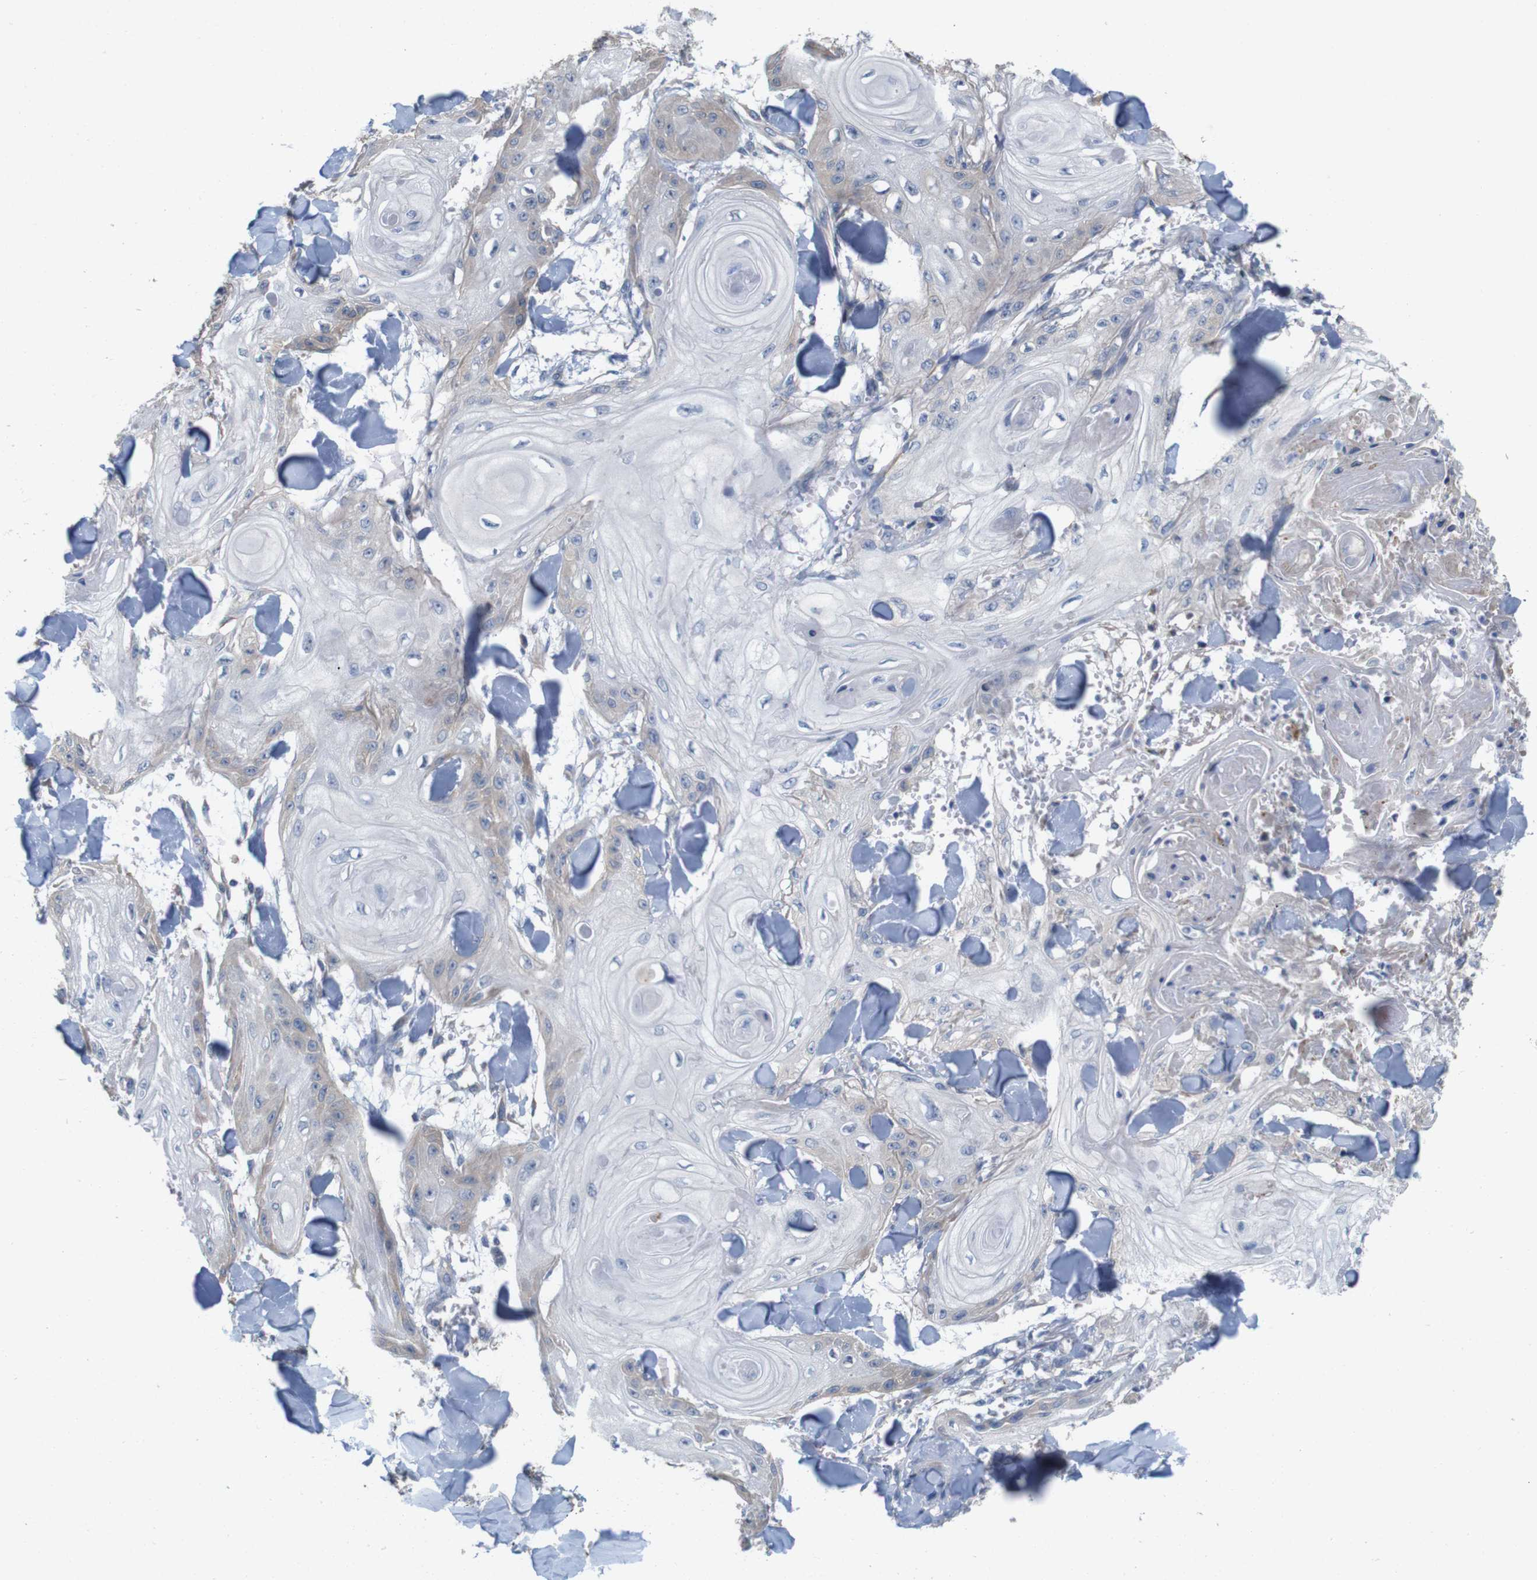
{"staining": {"intensity": "negative", "quantity": "none", "location": "none"}, "tissue": "skin cancer", "cell_type": "Tumor cells", "image_type": "cancer", "snomed": [{"axis": "morphology", "description": "Squamous cell carcinoma, NOS"}, {"axis": "topography", "description": "Skin"}], "caption": "A histopathology image of skin cancer (squamous cell carcinoma) stained for a protein reveals no brown staining in tumor cells.", "gene": "MYEOV", "patient": {"sex": "male", "age": 74}}